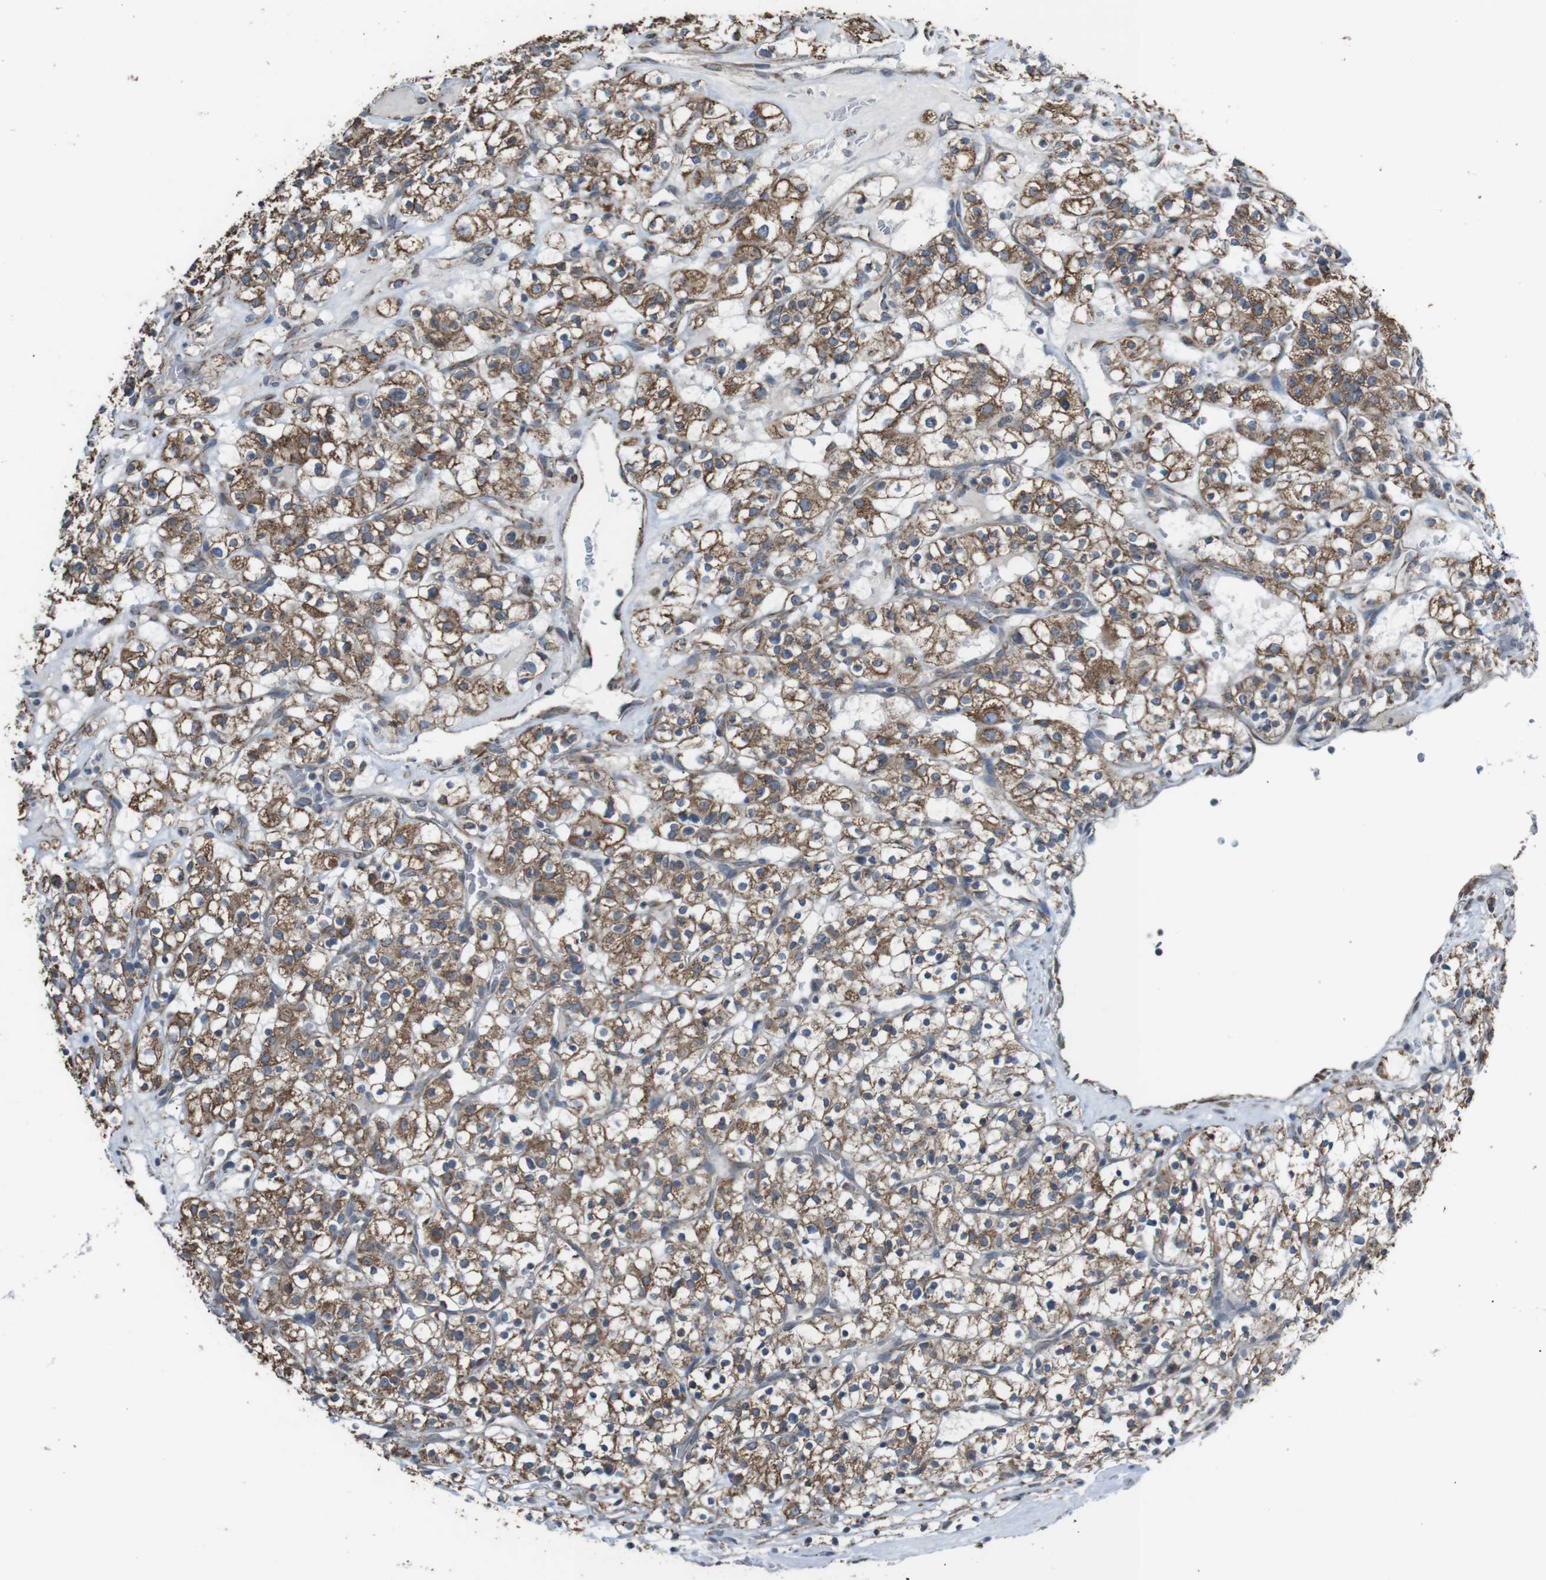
{"staining": {"intensity": "moderate", "quantity": ">75%", "location": "cytoplasmic/membranous"}, "tissue": "renal cancer", "cell_type": "Tumor cells", "image_type": "cancer", "snomed": [{"axis": "morphology", "description": "Normal tissue, NOS"}, {"axis": "morphology", "description": "Adenocarcinoma, NOS"}, {"axis": "topography", "description": "Kidney"}], "caption": "Renal cancer was stained to show a protein in brown. There is medium levels of moderate cytoplasmic/membranous positivity in approximately >75% of tumor cells.", "gene": "CISD2", "patient": {"sex": "female", "age": 72}}